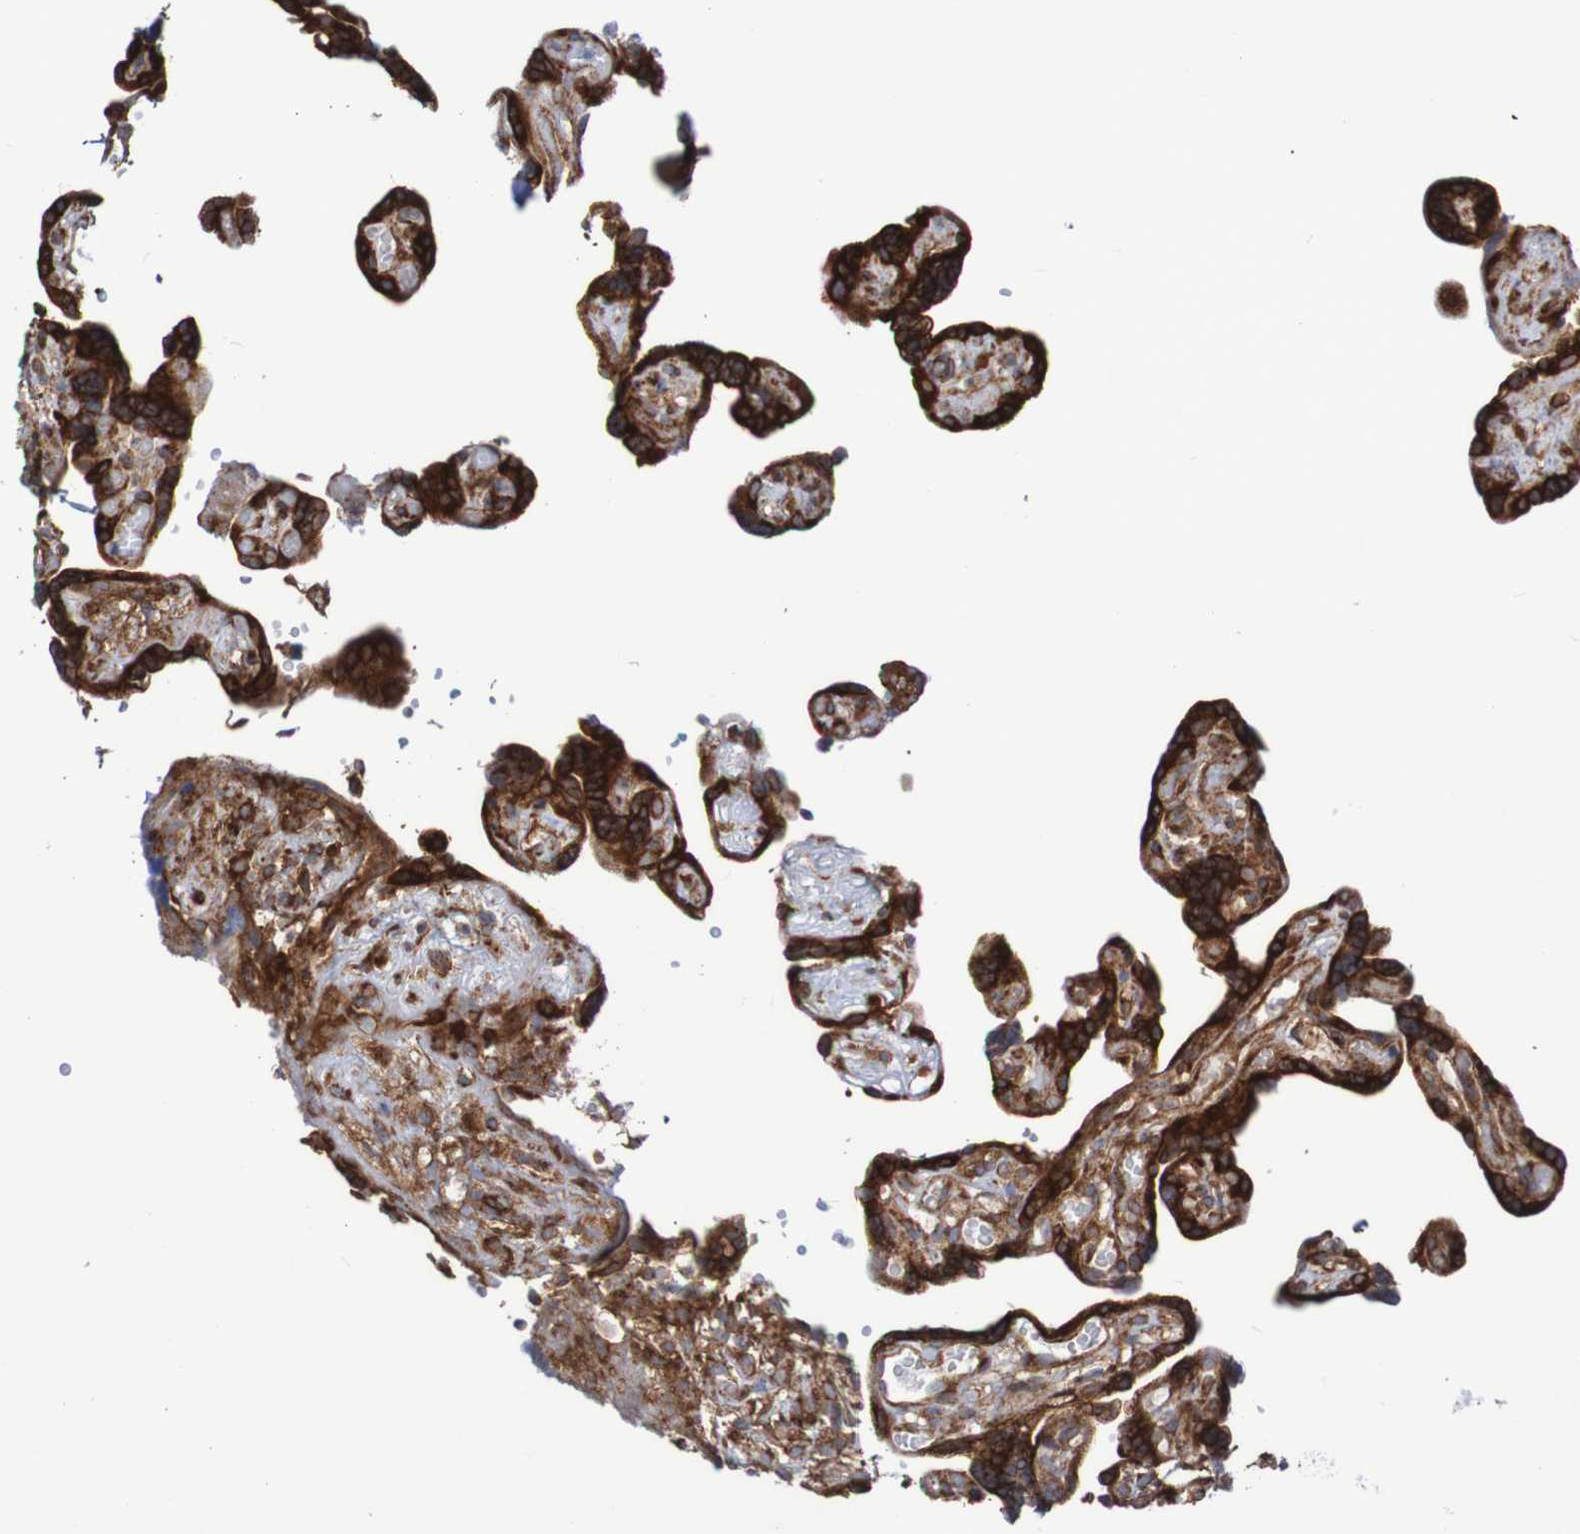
{"staining": {"intensity": "moderate", "quantity": ">75%", "location": "cytoplasmic/membranous"}, "tissue": "placenta", "cell_type": "Decidual cells", "image_type": "normal", "snomed": [{"axis": "morphology", "description": "Normal tissue, NOS"}, {"axis": "topography", "description": "Placenta"}], "caption": "This image shows immunohistochemistry (IHC) staining of benign placenta, with medium moderate cytoplasmic/membranous expression in about >75% of decidual cells.", "gene": "FXR2", "patient": {"sex": "female", "age": 30}}